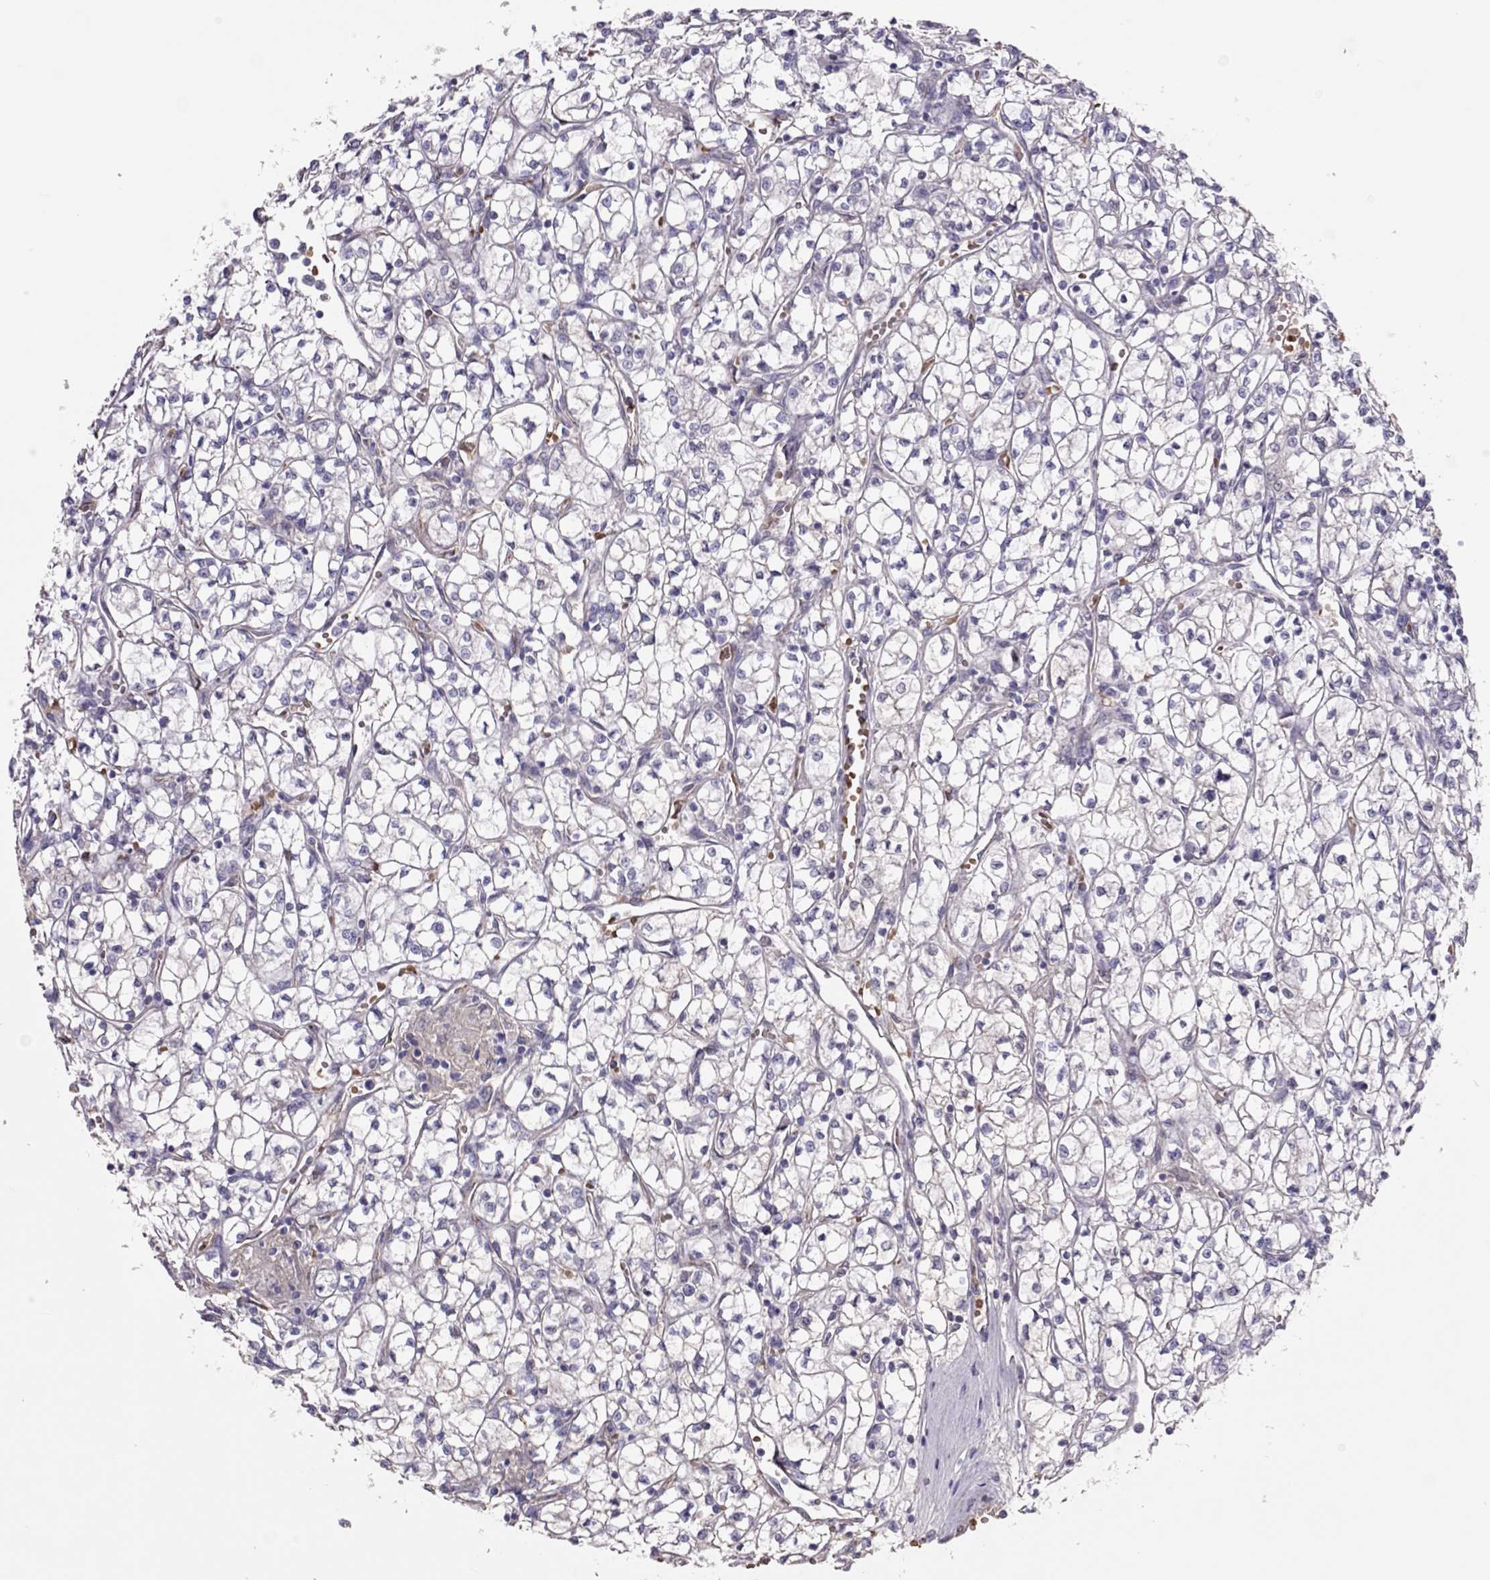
{"staining": {"intensity": "negative", "quantity": "none", "location": "none"}, "tissue": "renal cancer", "cell_type": "Tumor cells", "image_type": "cancer", "snomed": [{"axis": "morphology", "description": "Adenocarcinoma, NOS"}, {"axis": "topography", "description": "Kidney"}], "caption": "IHC of human renal cancer displays no expression in tumor cells.", "gene": "RHD", "patient": {"sex": "female", "age": 64}}